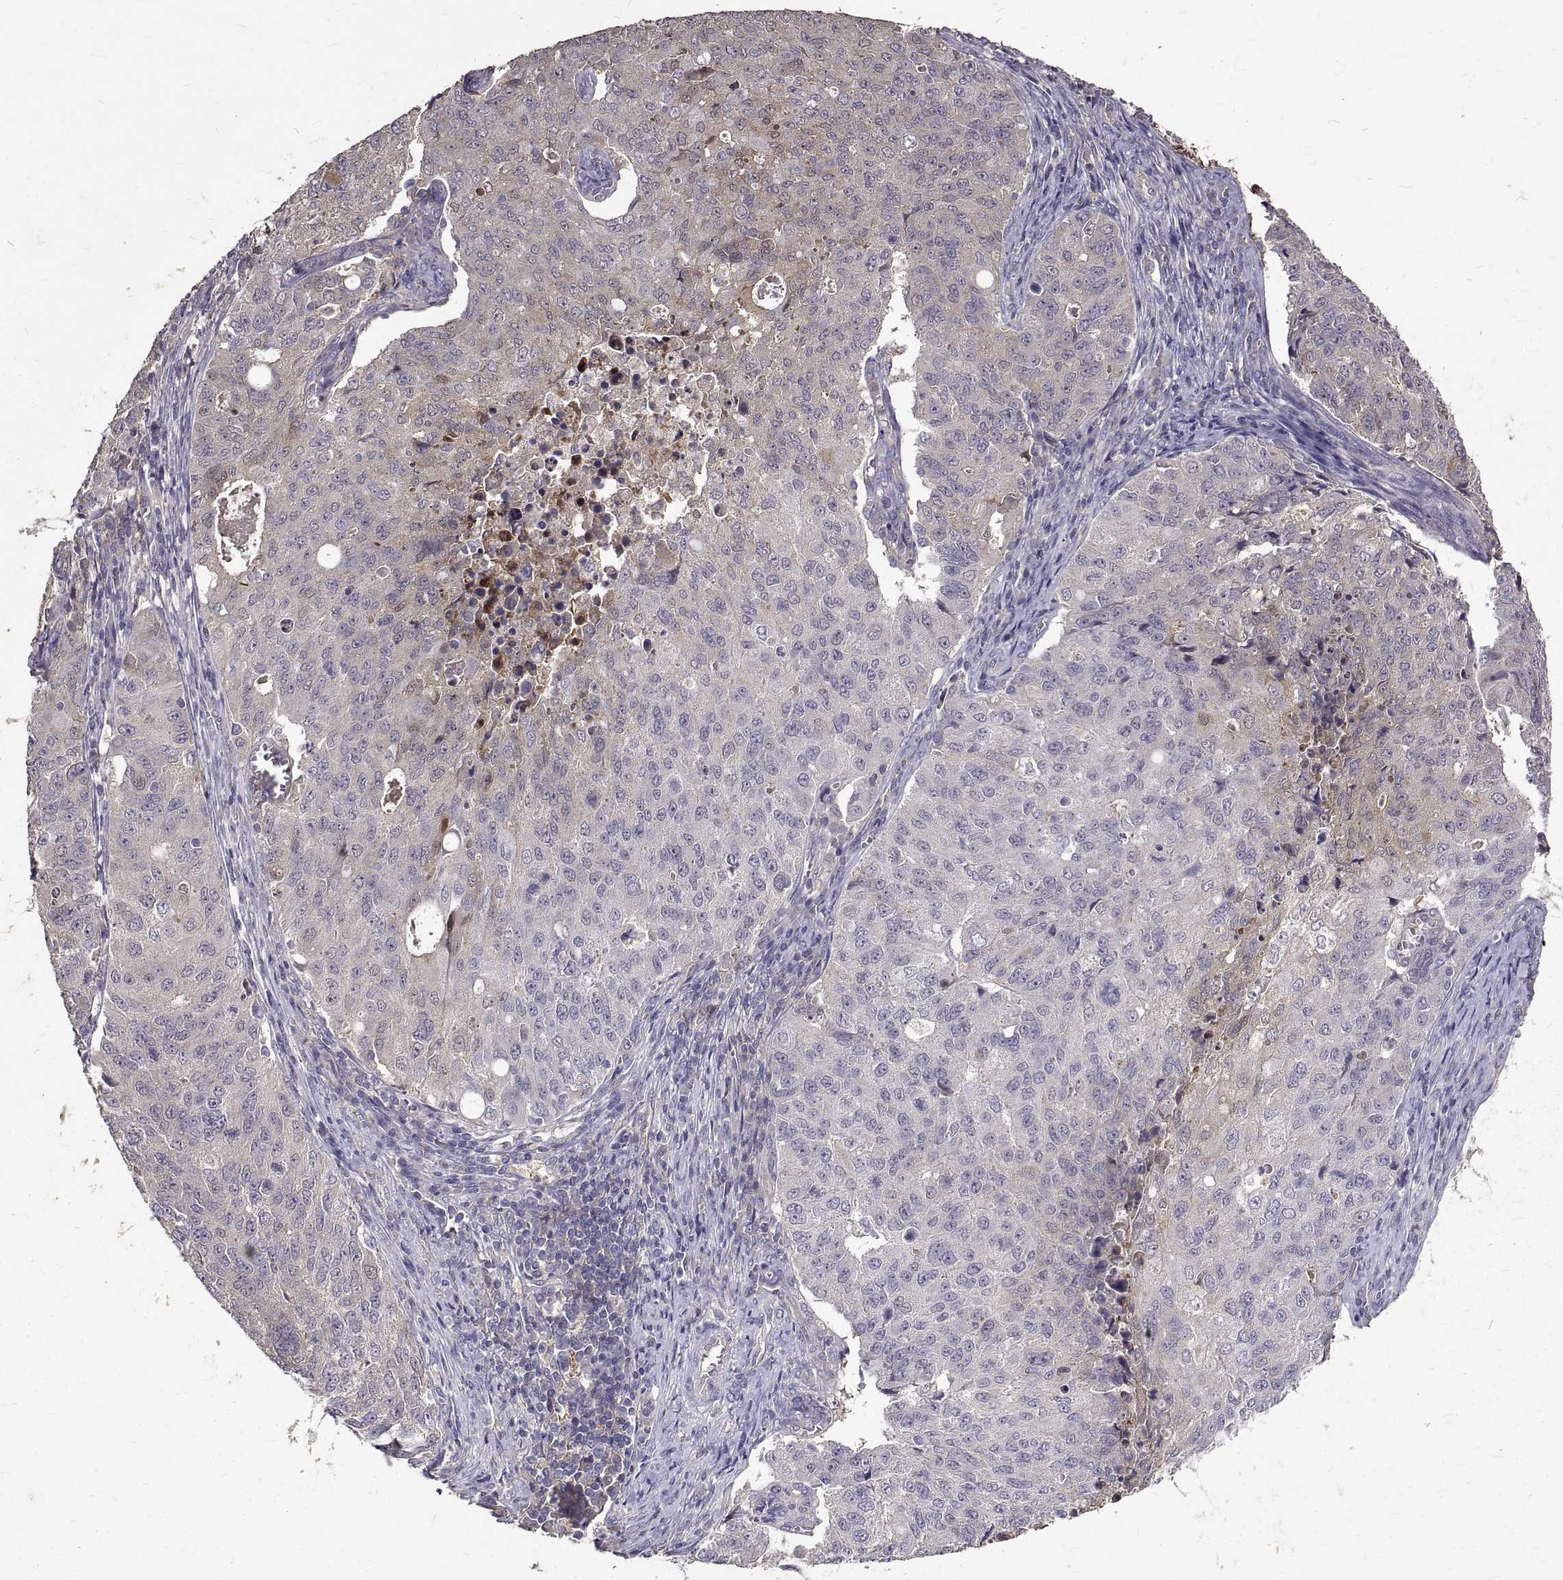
{"staining": {"intensity": "negative", "quantity": "none", "location": "none"}, "tissue": "endometrial cancer", "cell_type": "Tumor cells", "image_type": "cancer", "snomed": [{"axis": "morphology", "description": "Adenocarcinoma, NOS"}, {"axis": "topography", "description": "Endometrium"}], "caption": "Immunohistochemistry of human endometrial adenocarcinoma reveals no expression in tumor cells.", "gene": "PEA15", "patient": {"sex": "female", "age": 43}}